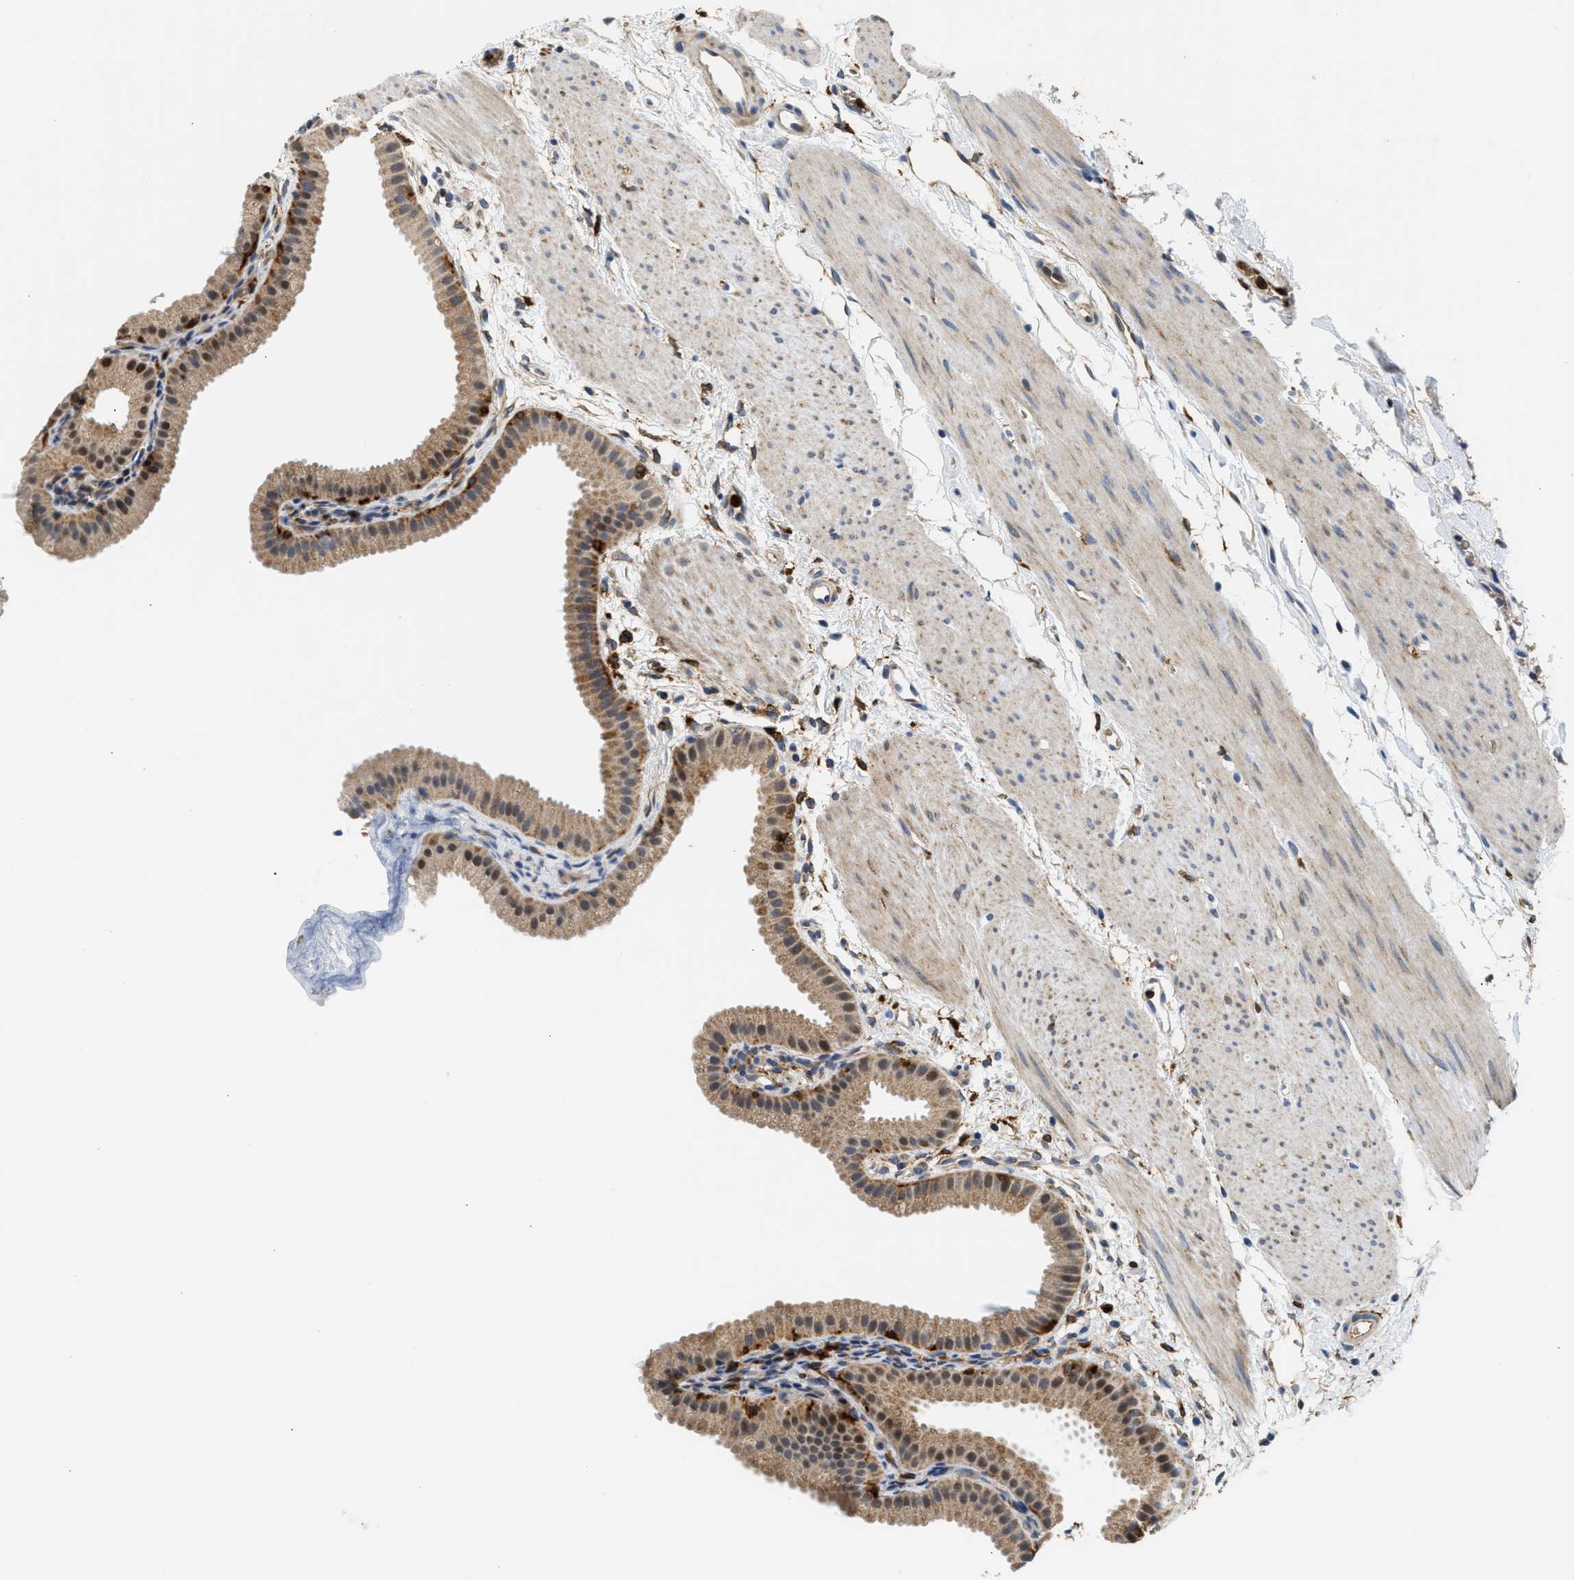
{"staining": {"intensity": "moderate", "quantity": ">75%", "location": "cytoplasmic/membranous,nuclear"}, "tissue": "gallbladder", "cell_type": "Glandular cells", "image_type": "normal", "snomed": [{"axis": "morphology", "description": "Normal tissue, NOS"}, {"axis": "topography", "description": "Gallbladder"}], "caption": "Moderate cytoplasmic/membranous,nuclear expression is appreciated in approximately >75% of glandular cells in benign gallbladder.", "gene": "RAB31", "patient": {"sex": "female", "age": 64}}